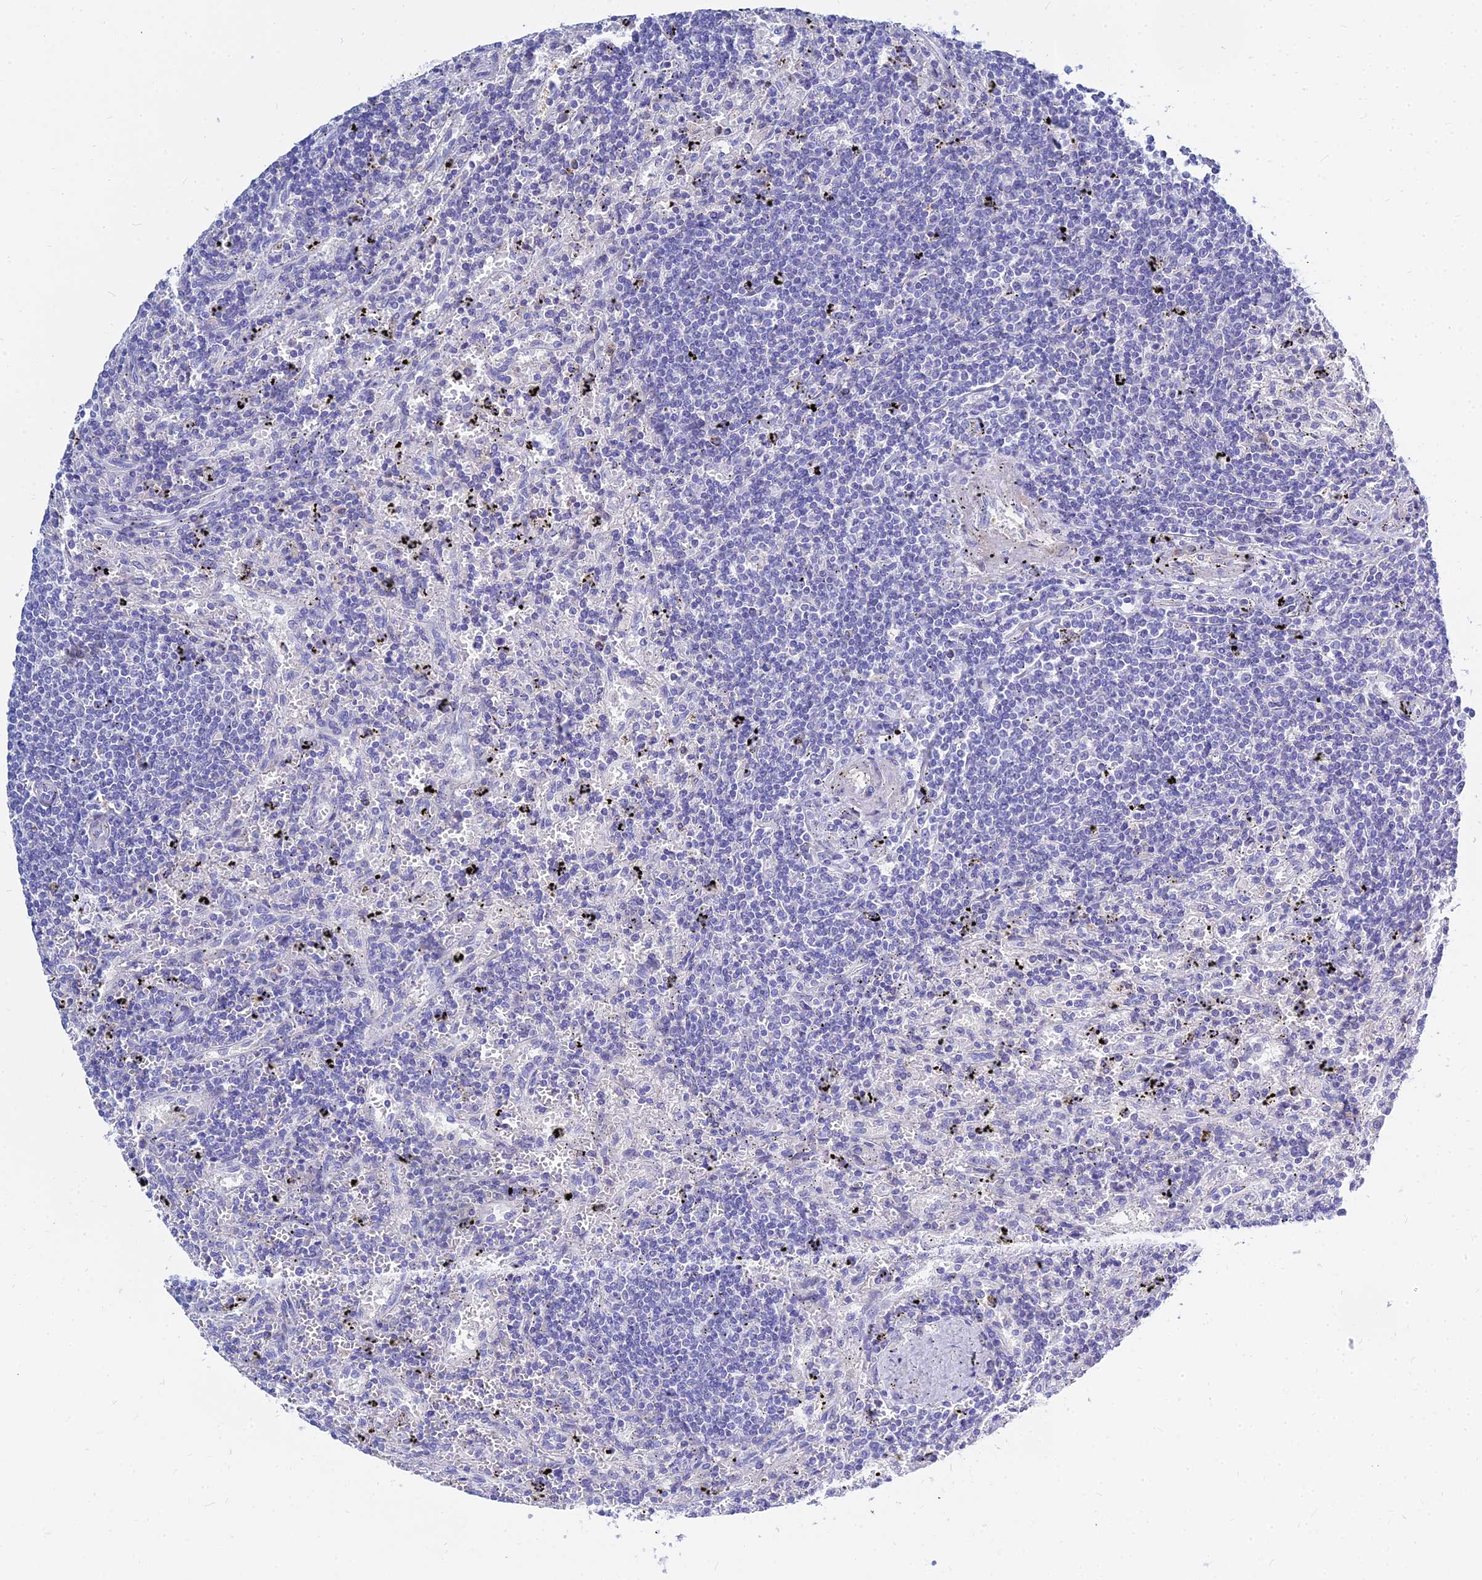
{"staining": {"intensity": "negative", "quantity": "none", "location": "none"}, "tissue": "lymphoma", "cell_type": "Tumor cells", "image_type": "cancer", "snomed": [{"axis": "morphology", "description": "Malignant lymphoma, non-Hodgkin's type, Low grade"}, {"axis": "topography", "description": "Spleen"}], "caption": "This histopathology image is of malignant lymphoma, non-Hodgkin's type (low-grade) stained with immunohistochemistry to label a protein in brown with the nuclei are counter-stained blue. There is no positivity in tumor cells.", "gene": "ZNF552", "patient": {"sex": "male", "age": 76}}